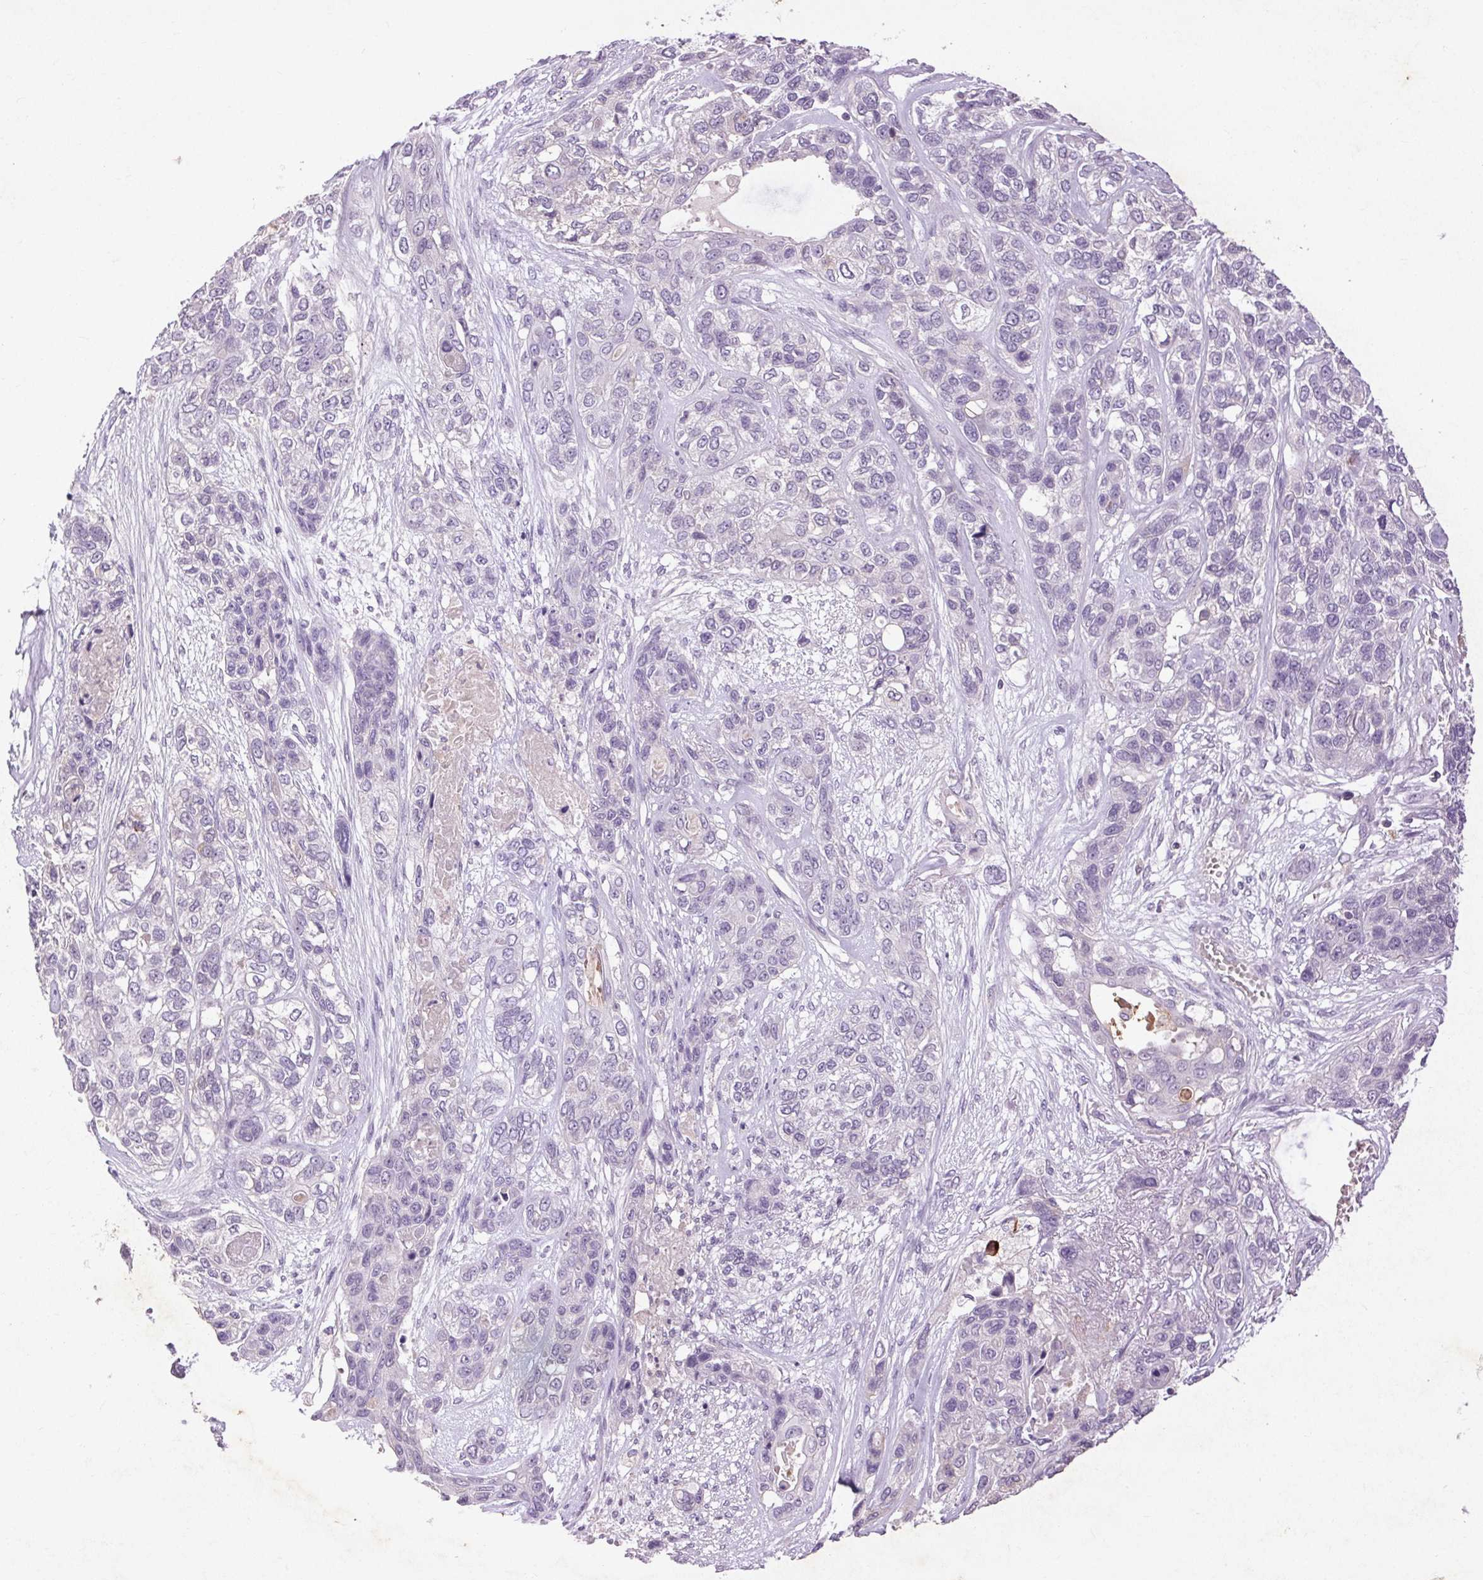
{"staining": {"intensity": "negative", "quantity": "none", "location": "none"}, "tissue": "lung cancer", "cell_type": "Tumor cells", "image_type": "cancer", "snomed": [{"axis": "morphology", "description": "Squamous cell carcinoma, NOS"}, {"axis": "topography", "description": "Lung"}], "caption": "Tumor cells show no significant expression in lung cancer.", "gene": "FNDC7", "patient": {"sex": "female", "age": 70}}